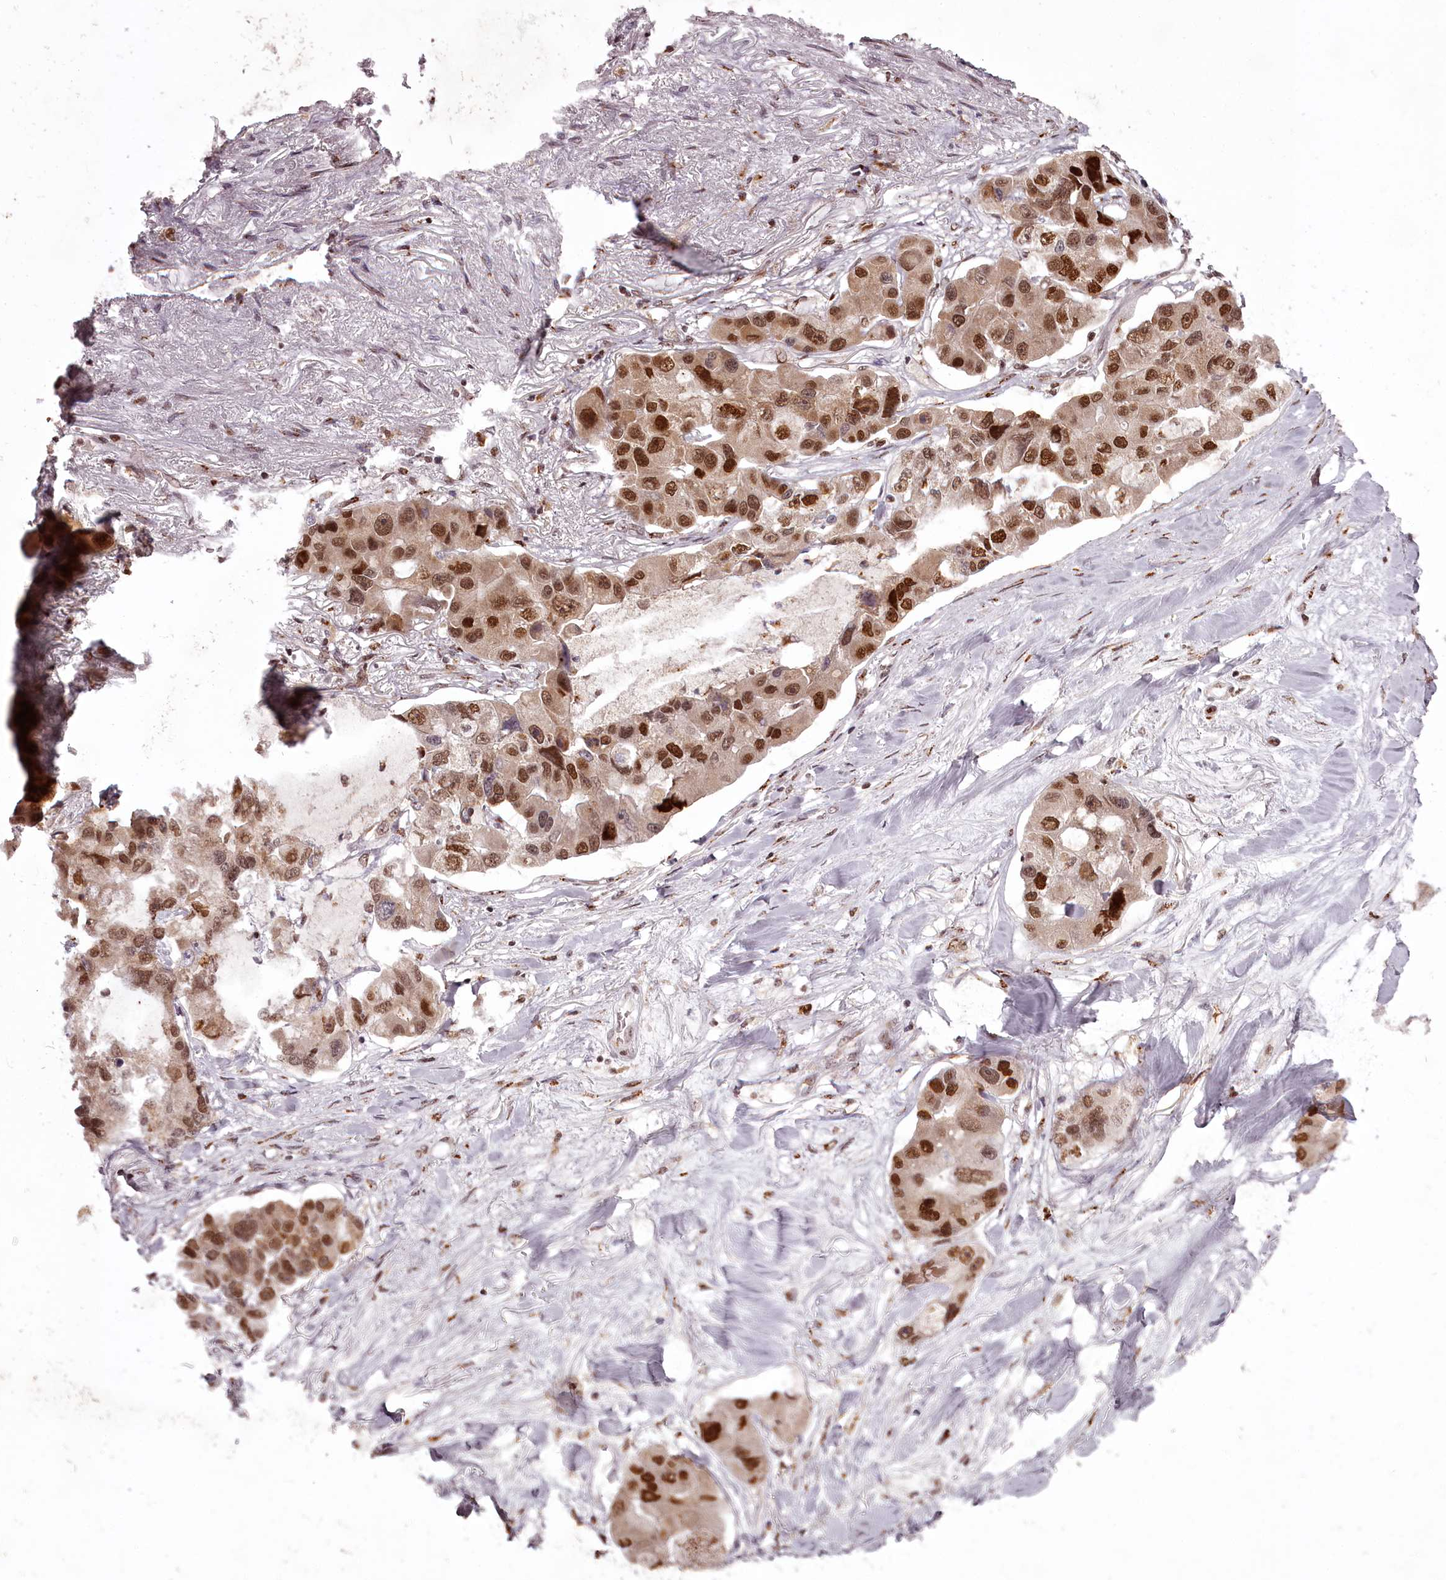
{"staining": {"intensity": "strong", "quantity": ">75%", "location": "nuclear"}, "tissue": "lung cancer", "cell_type": "Tumor cells", "image_type": "cancer", "snomed": [{"axis": "morphology", "description": "Adenocarcinoma, NOS"}, {"axis": "topography", "description": "Lung"}], "caption": "About >75% of tumor cells in adenocarcinoma (lung) display strong nuclear protein staining as visualized by brown immunohistochemical staining.", "gene": "CEP83", "patient": {"sex": "female", "age": 54}}